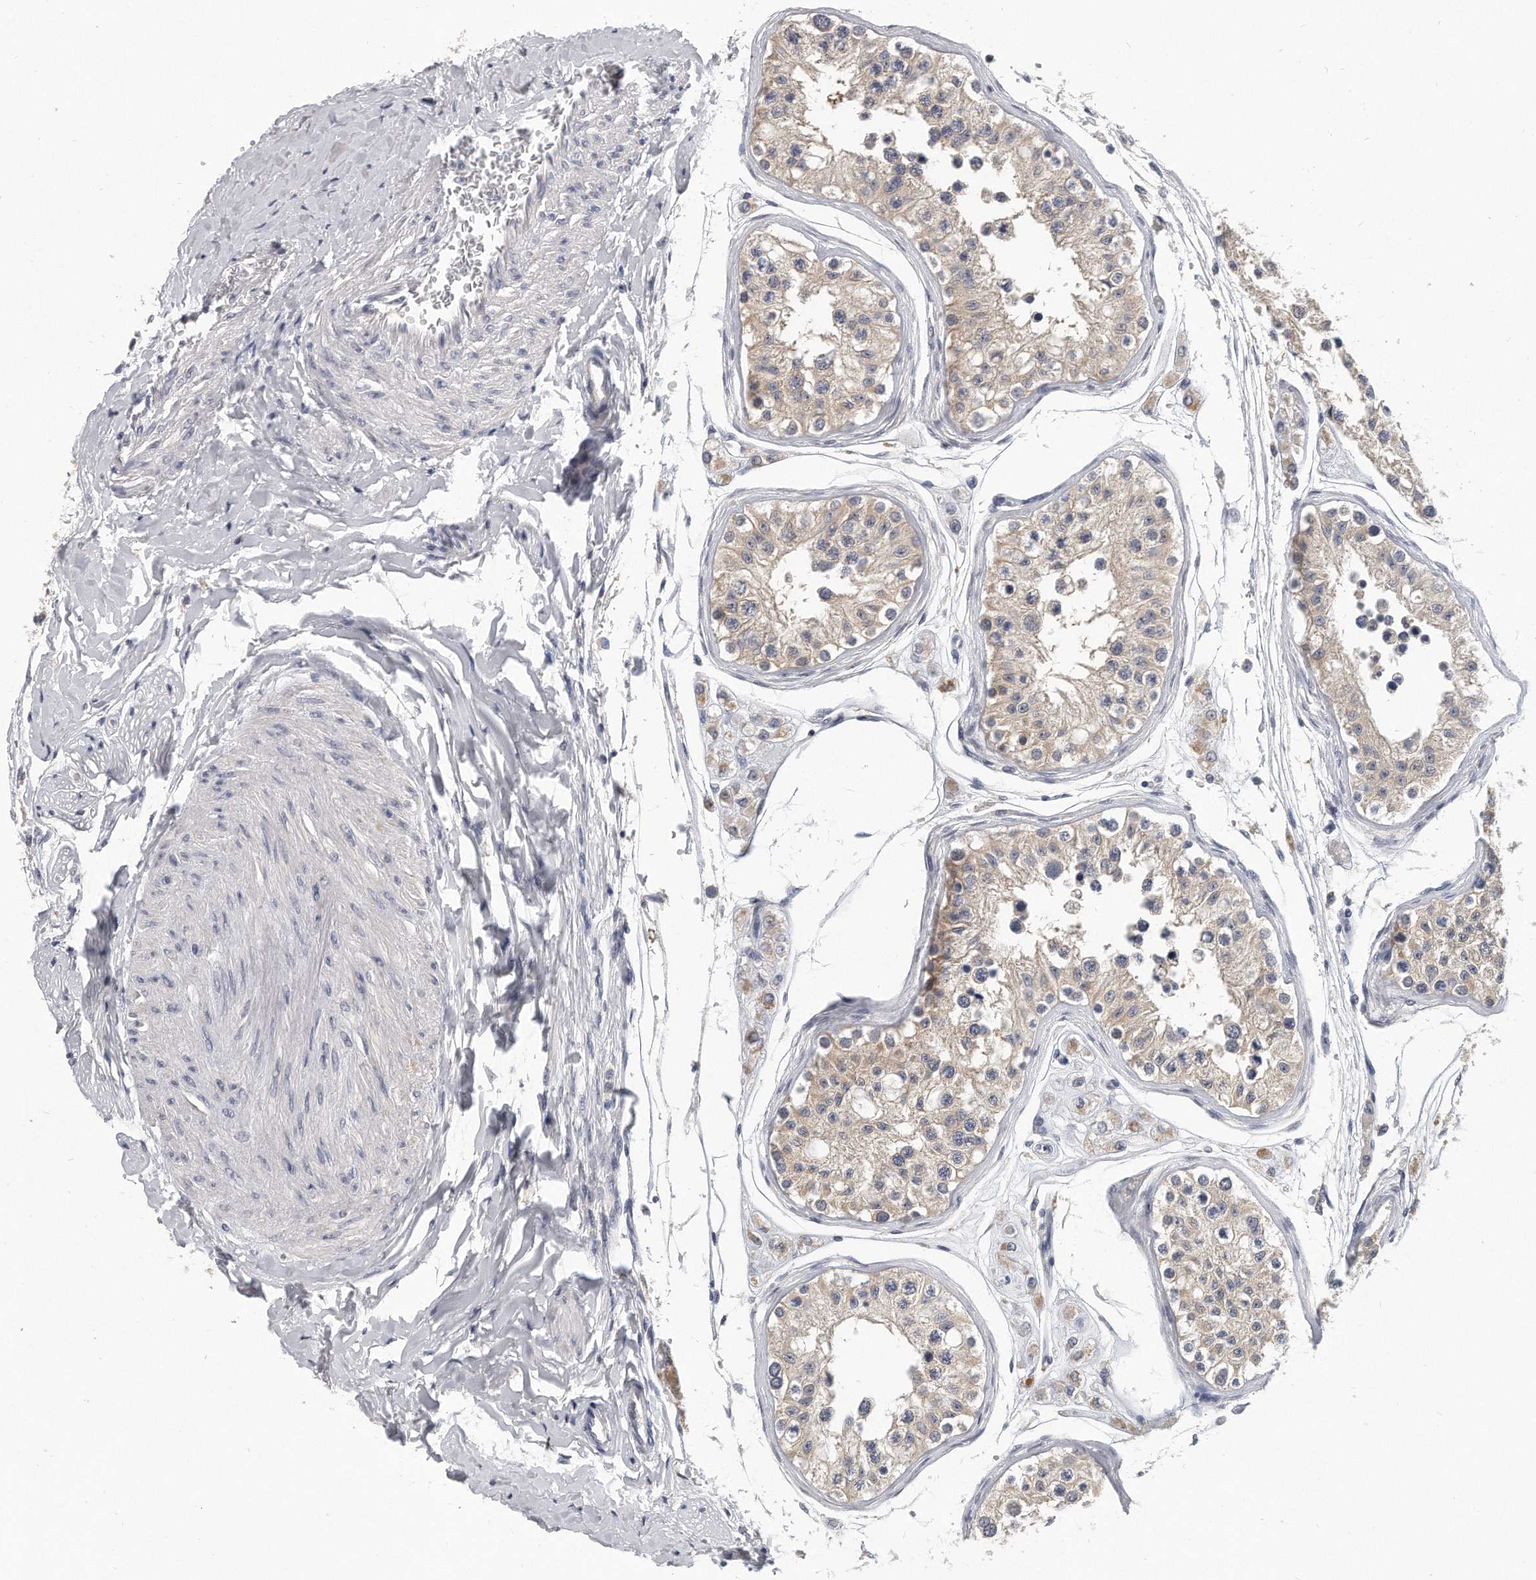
{"staining": {"intensity": "weak", "quantity": ">75%", "location": "cytoplasmic/membranous"}, "tissue": "testis", "cell_type": "Cells in seminiferous ducts", "image_type": "normal", "snomed": [{"axis": "morphology", "description": "Normal tissue, NOS"}, {"axis": "morphology", "description": "Adenocarcinoma, metastatic, NOS"}, {"axis": "topography", "description": "Testis"}], "caption": "DAB immunohistochemical staining of benign testis displays weak cytoplasmic/membranous protein expression in about >75% of cells in seminiferous ducts.", "gene": "KLHL7", "patient": {"sex": "male", "age": 26}}